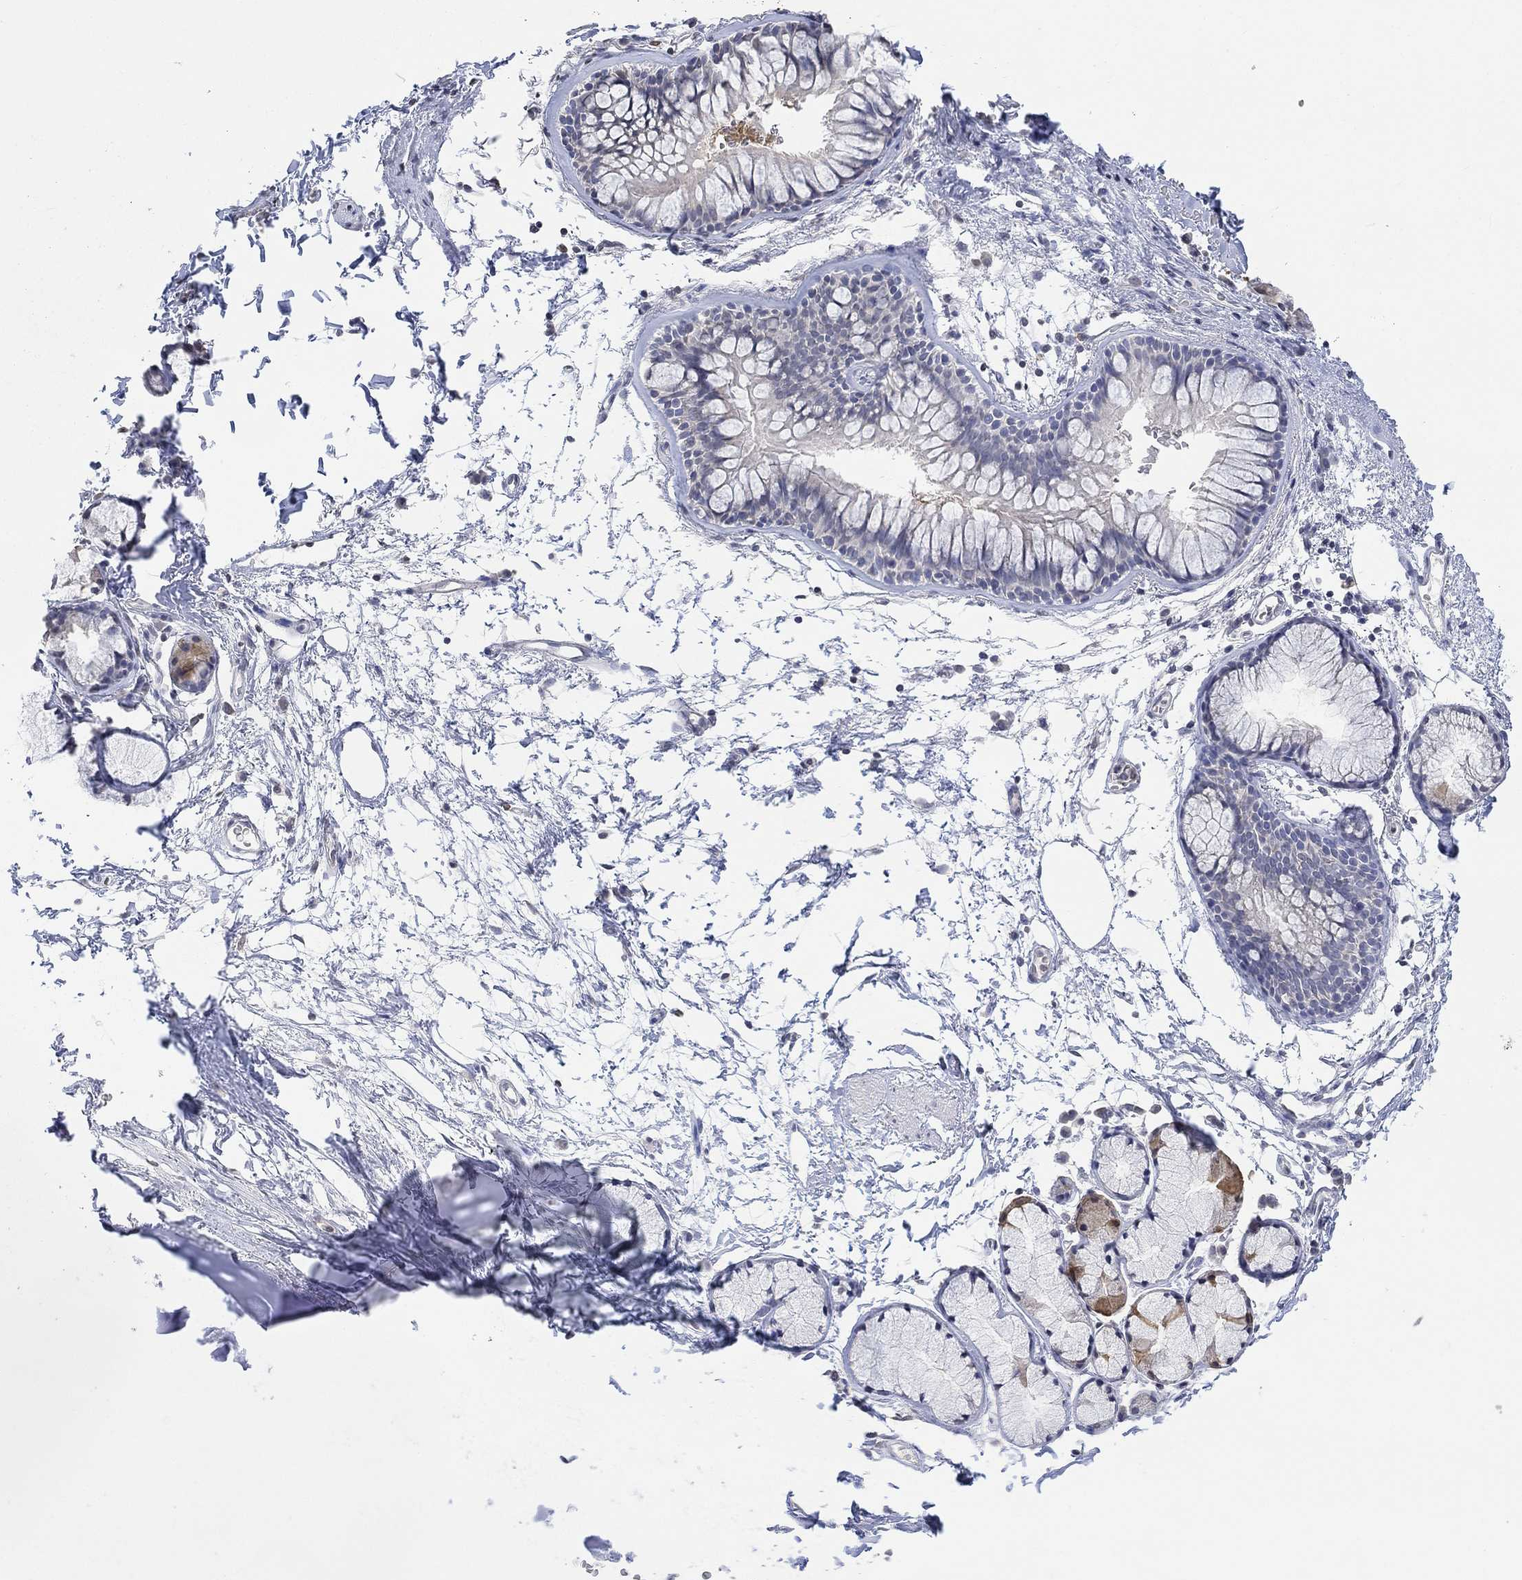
{"staining": {"intensity": "negative", "quantity": "none", "location": "none"}, "tissue": "soft tissue", "cell_type": "Fibroblasts", "image_type": "normal", "snomed": [{"axis": "morphology", "description": "Normal tissue, NOS"}, {"axis": "morphology", "description": "Squamous cell carcinoma, NOS"}, {"axis": "topography", "description": "Cartilage tissue"}, {"axis": "topography", "description": "Bronchus"}], "caption": "Immunohistochemistry micrograph of benign soft tissue: human soft tissue stained with DAB exhibits no significant protein expression in fibroblasts. (Stains: DAB immunohistochemistry with hematoxylin counter stain, Microscopy: brightfield microscopy at high magnification).", "gene": "TMEM255A", "patient": {"sex": "male", "age": 72}}